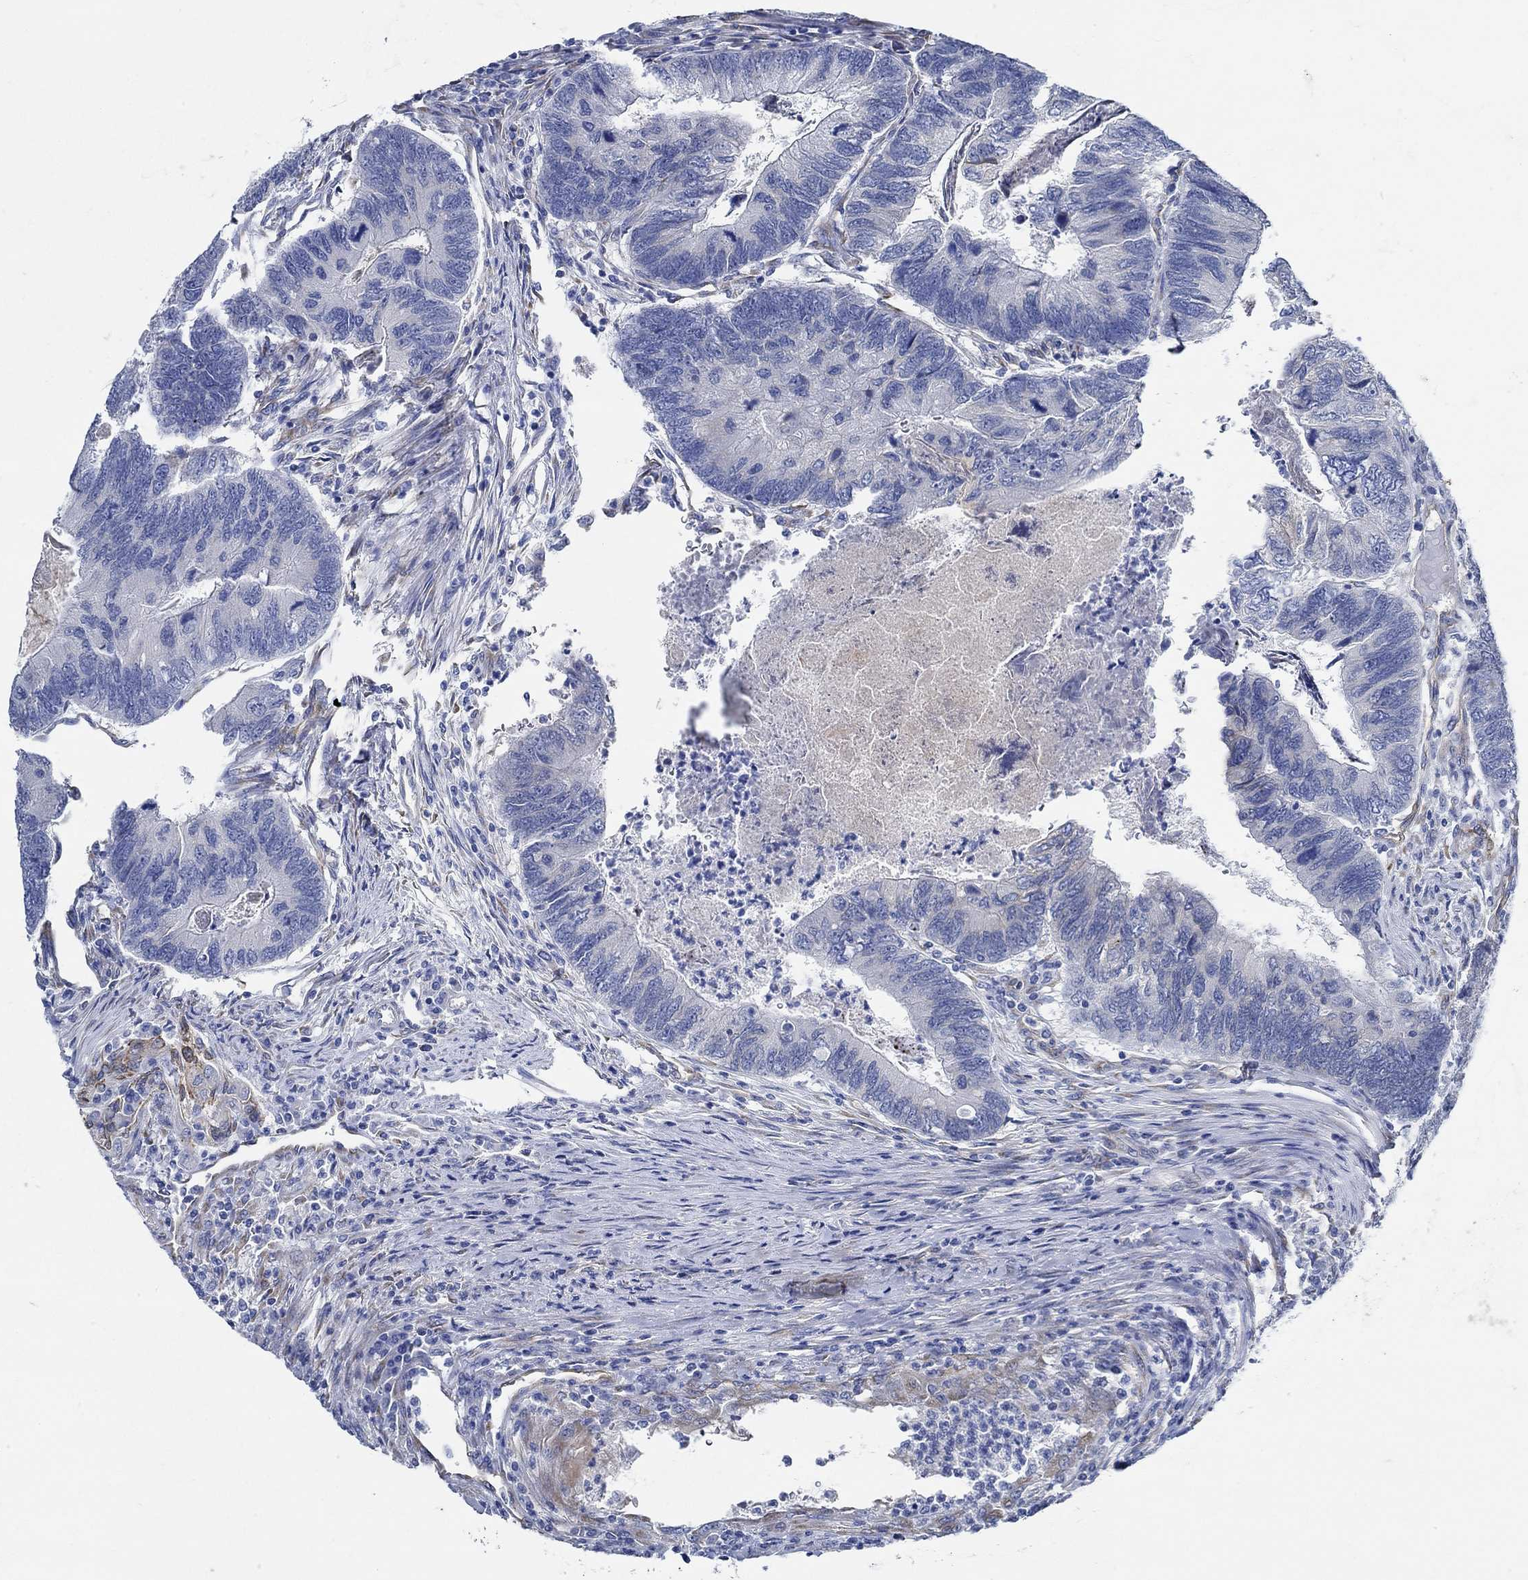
{"staining": {"intensity": "negative", "quantity": "none", "location": "none"}, "tissue": "colorectal cancer", "cell_type": "Tumor cells", "image_type": "cancer", "snomed": [{"axis": "morphology", "description": "Adenocarcinoma, NOS"}, {"axis": "topography", "description": "Colon"}], "caption": "A high-resolution histopathology image shows immunohistochemistry staining of colorectal adenocarcinoma, which demonstrates no significant staining in tumor cells.", "gene": "HECW2", "patient": {"sex": "female", "age": 67}}